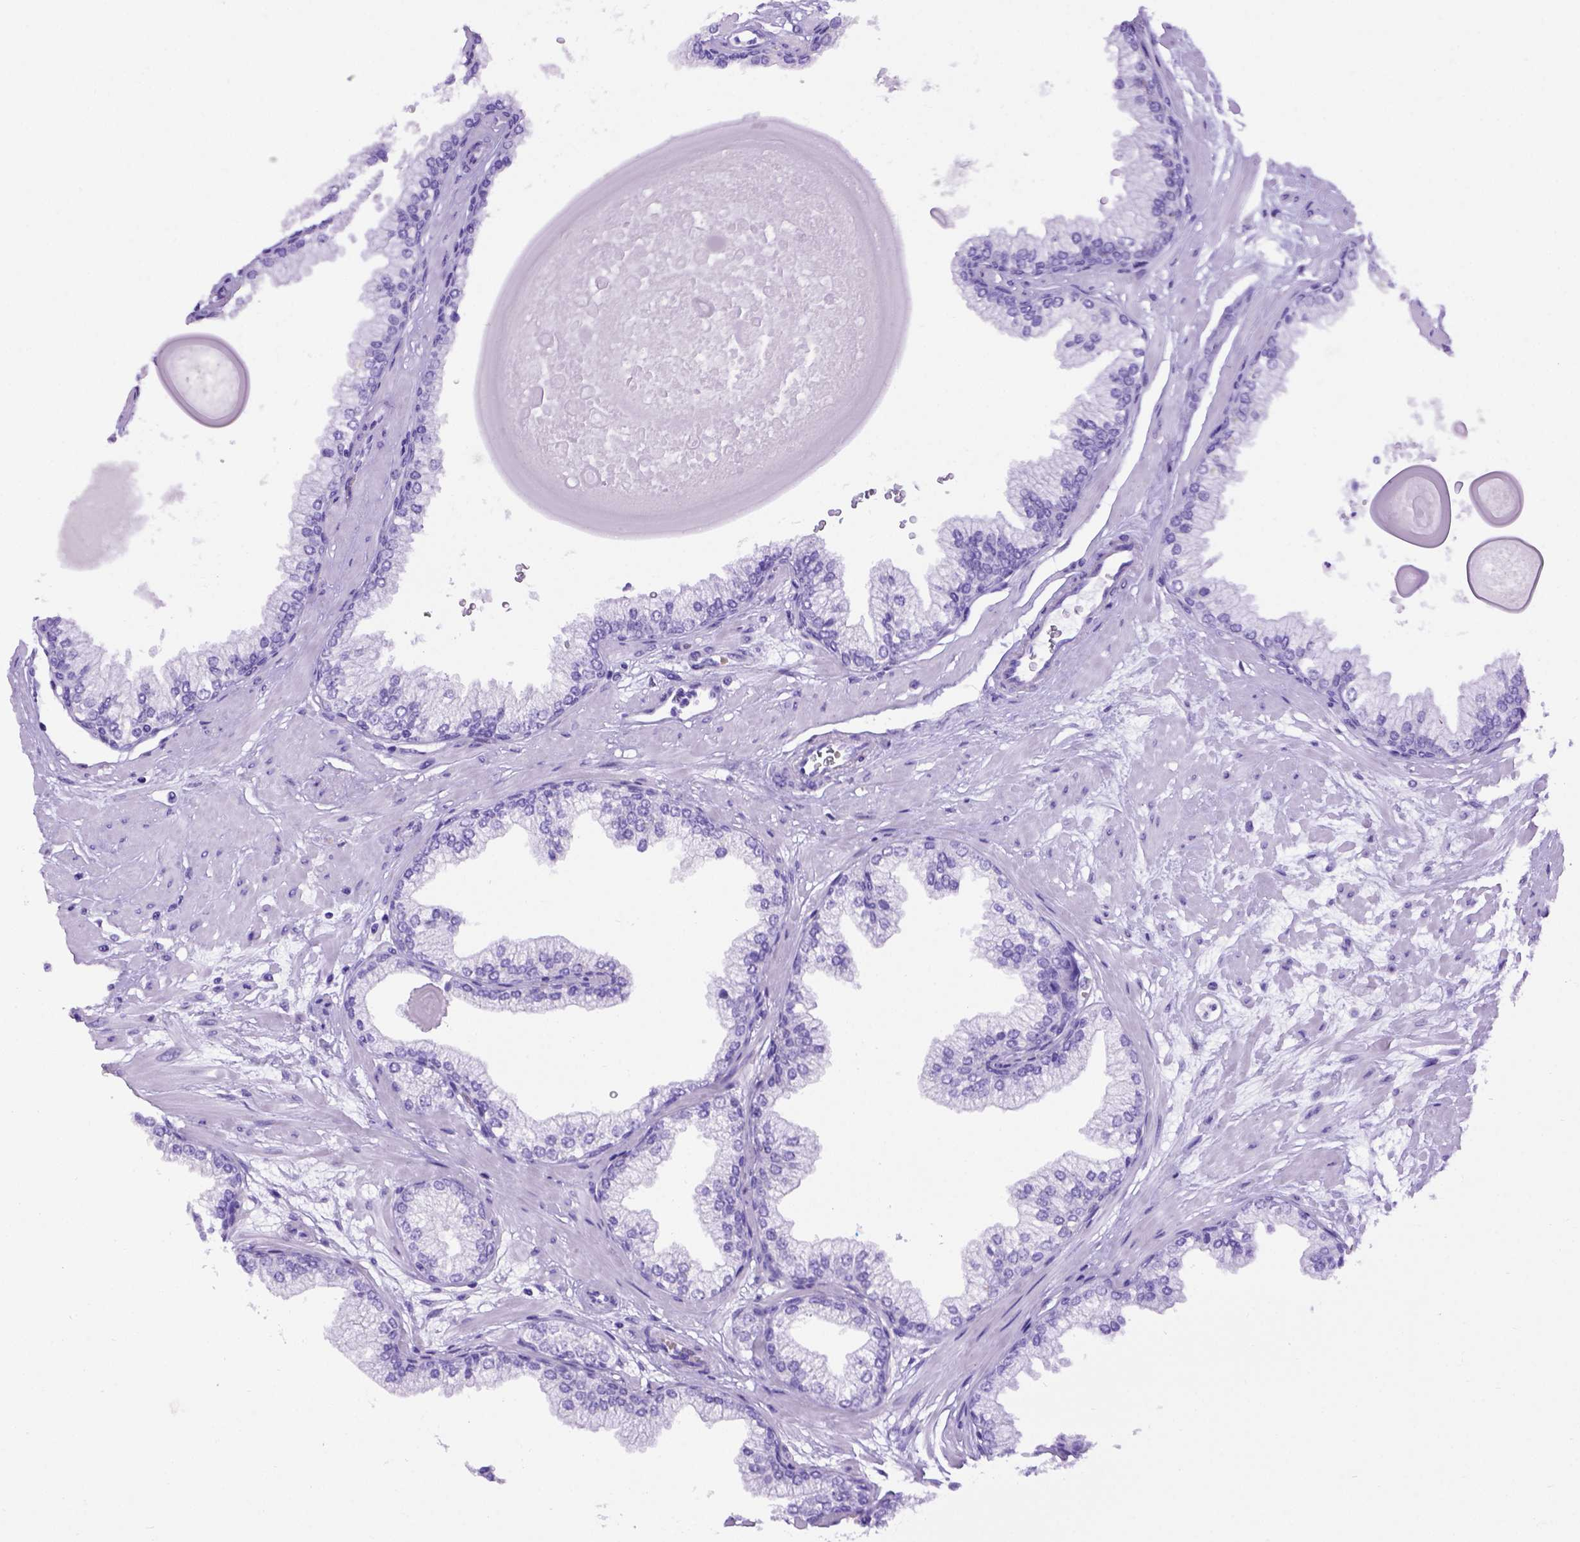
{"staining": {"intensity": "negative", "quantity": "none", "location": "none"}, "tissue": "prostate", "cell_type": "Glandular cells", "image_type": "normal", "snomed": [{"axis": "morphology", "description": "Normal tissue, NOS"}, {"axis": "topography", "description": "Prostate"}, {"axis": "topography", "description": "Peripheral nerve tissue"}], "caption": "A high-resolution histopathology image shows immunohistochemistry staining of unremarkable prostate, which demonstrates no significant staining in glandular cells.", "gene": "MEOX2", "patient": {"sex": "male", "age": 61}}